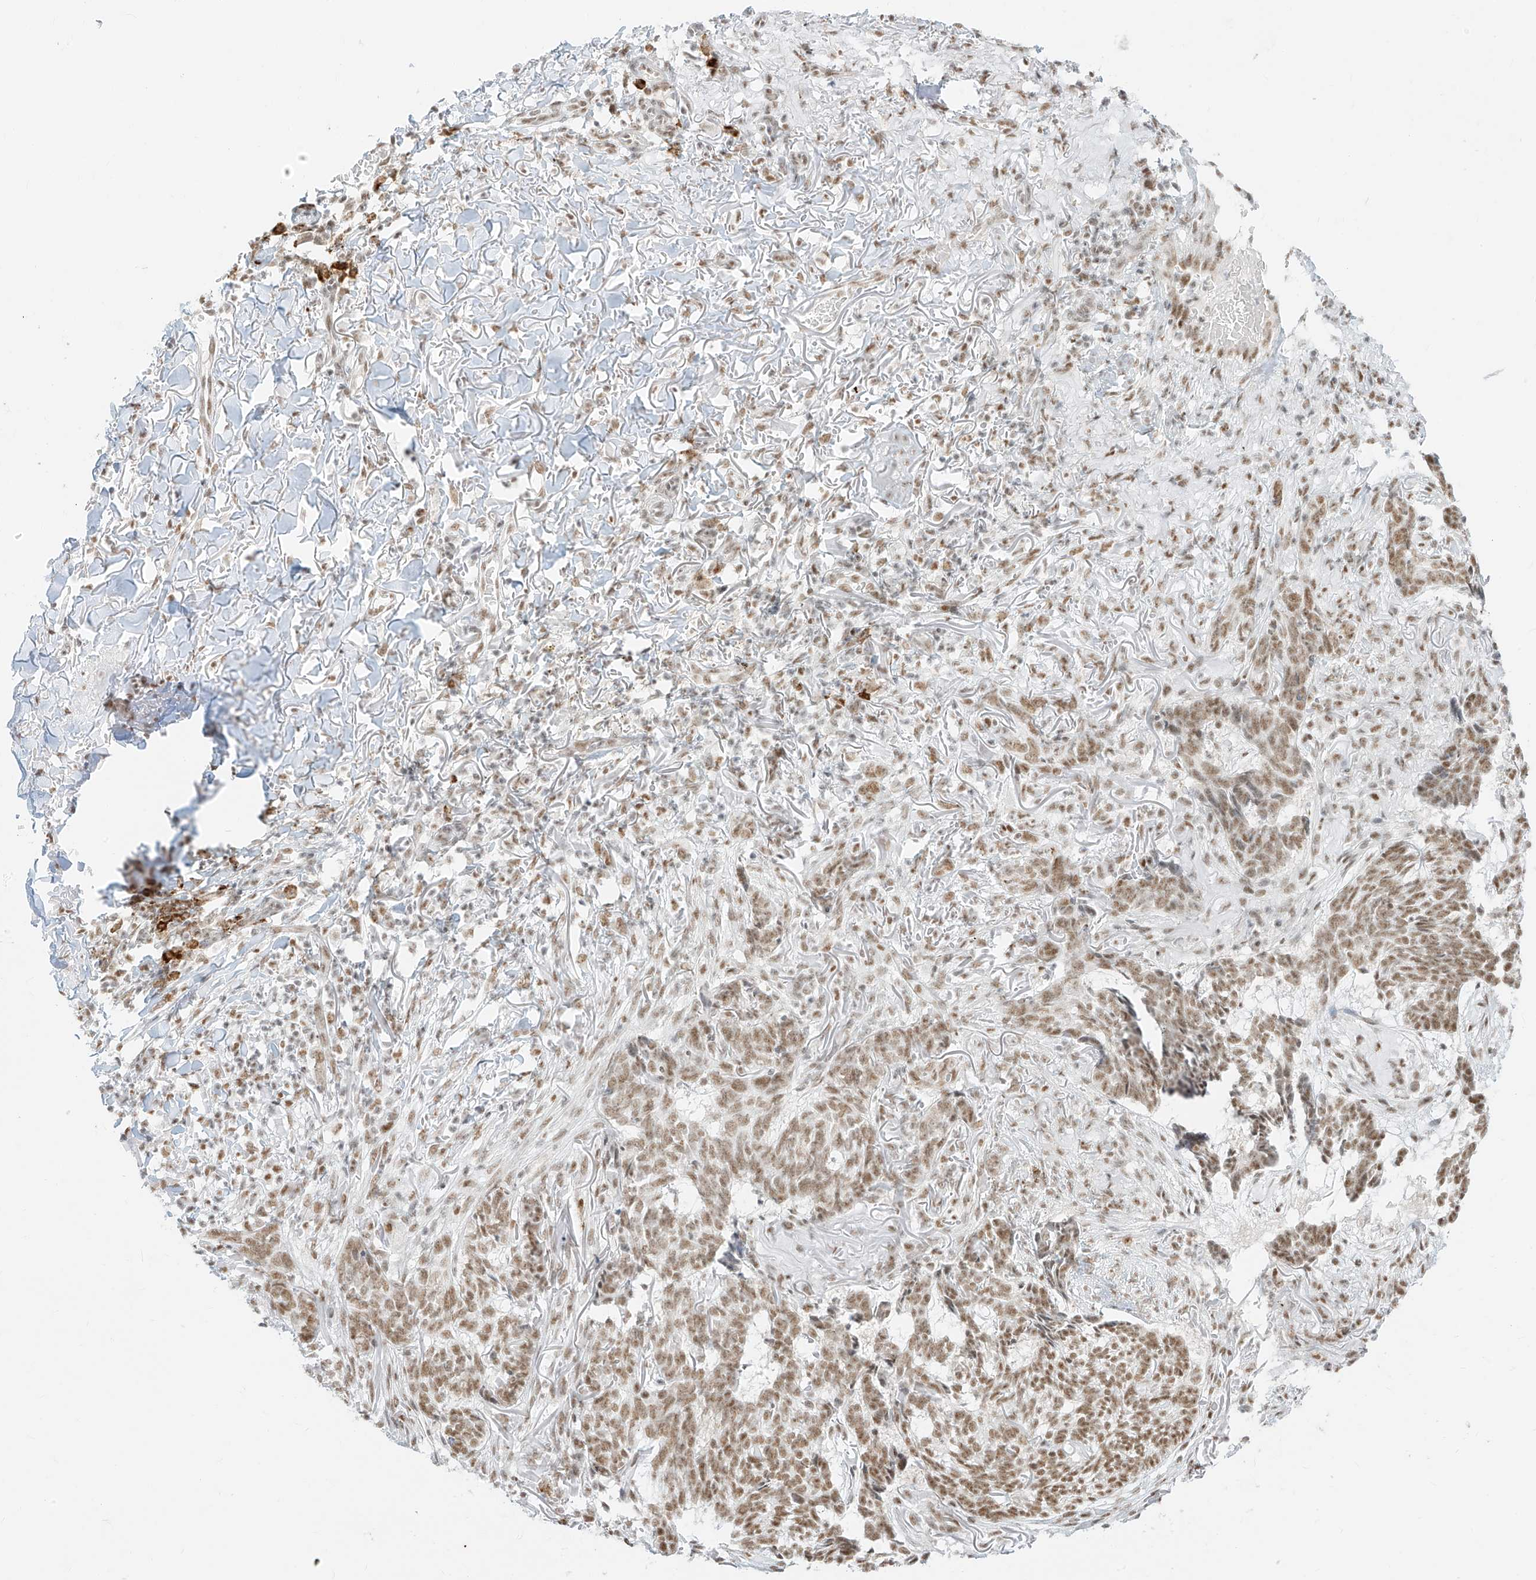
{"staining": {"intensity": "moderate", "quantity": ">75%", "location": "nuclear"}, "tissue": "skin cancer", "cell_type": "Tumor cells", "image_type": "cancer", "snomed": [{"axis": "morphology", "description": "Basal cell carcinoma"}, {"axis": "topography", "description": "Skin"}], "caption": "Immunohistochemical staining of skin basal cell carcinoma reveals medium levels of moderate nuclear protein positivity in about >75% of tumor cells.", "gene": "SUPT5H", "patient": {"sex": "male", "age": 85}}